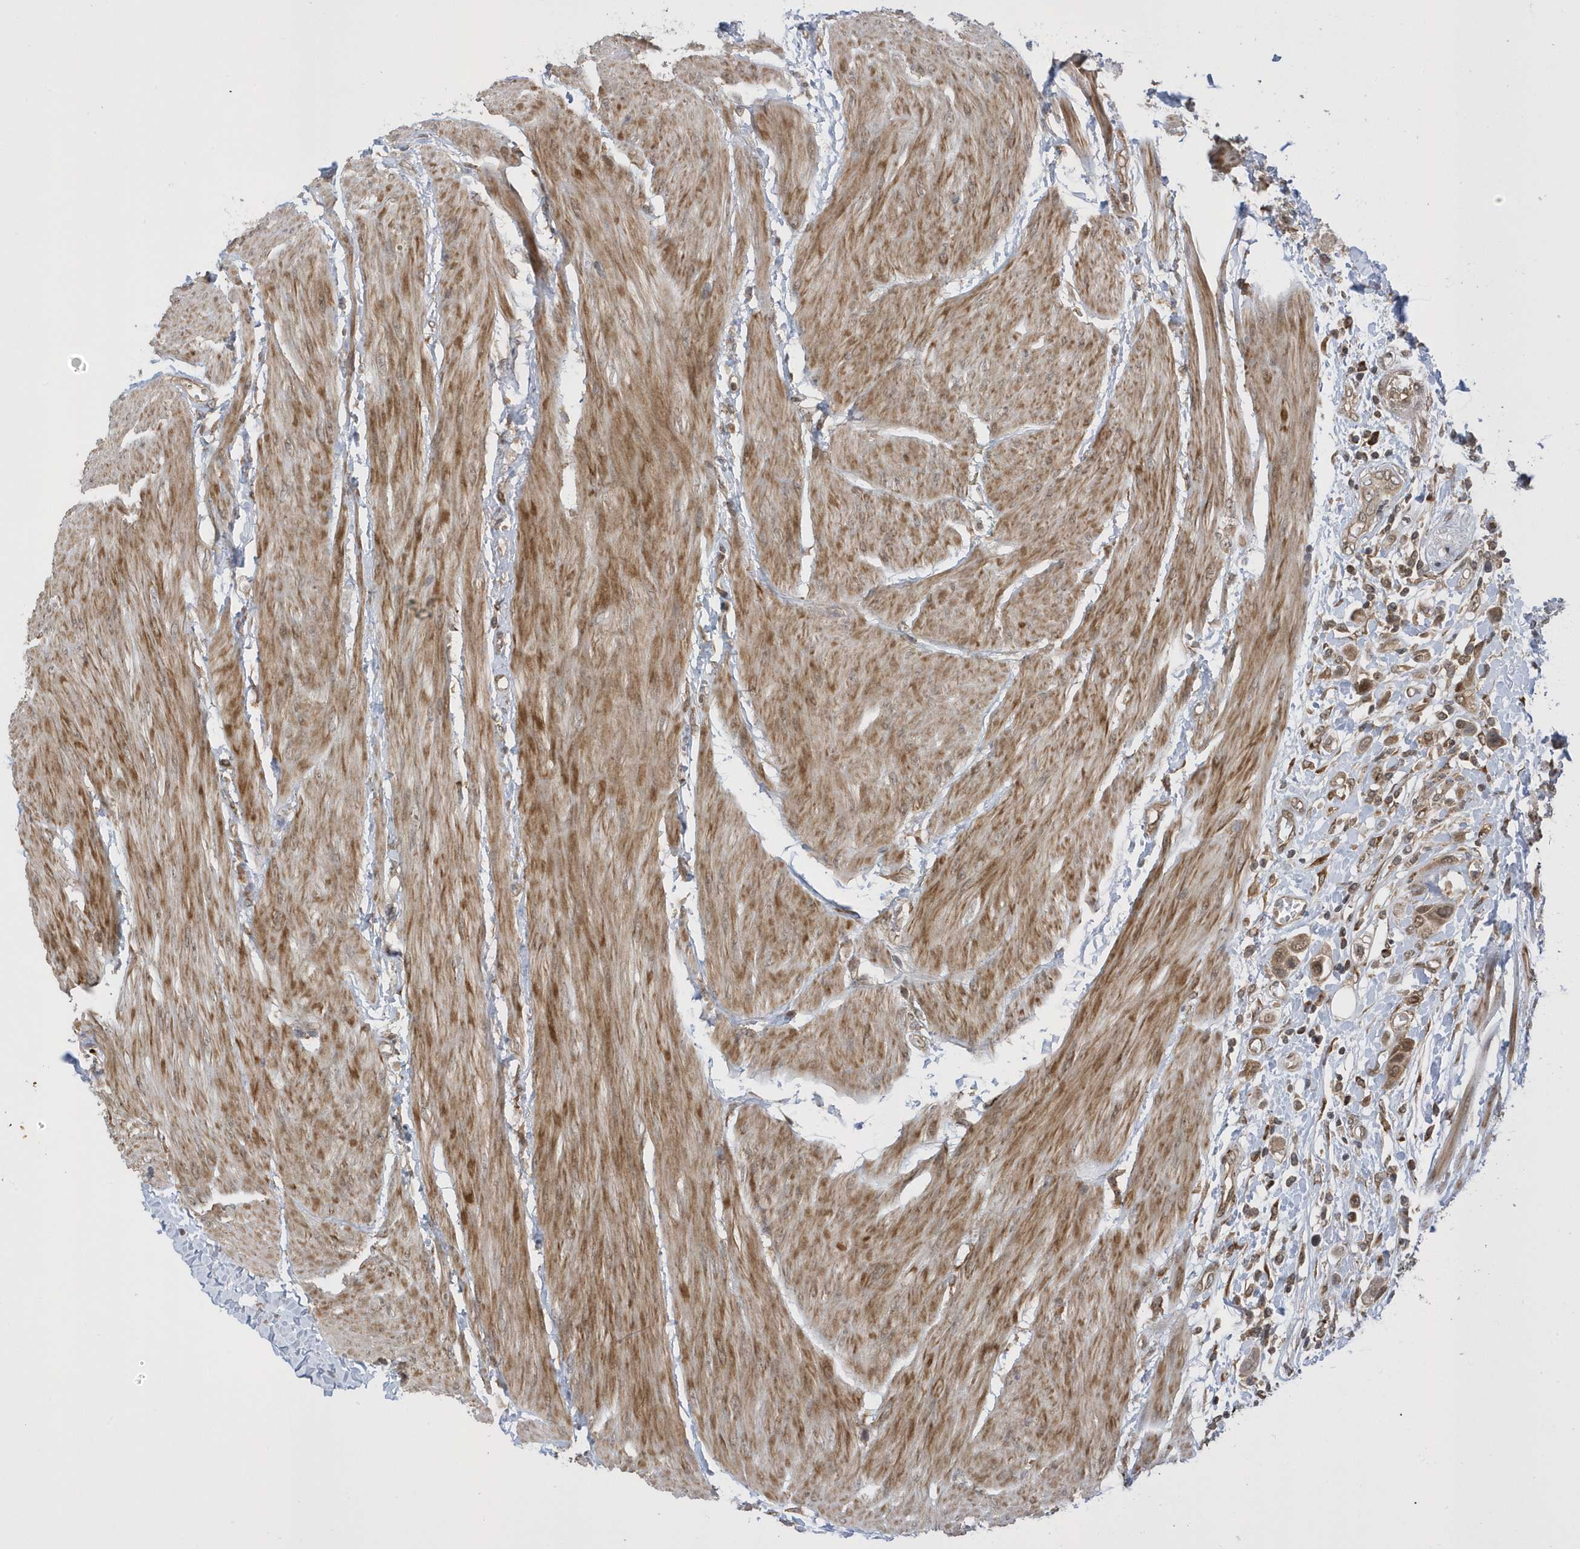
{"staining": {"intensity": "moderate", "quantity": ">75%", "location": "cytoplasmic/membranous,nuclear"}, "tissue": "urothelial cancer", "cell_type": "Tumor cells", "image_type": "cancer", "snomed": [{"axis": "morphology", "description": "Urothelial carcinoma, High grade"}, {"axis": "topography", "description": "Urinary bladder"}], "caption": "Protein staining of urothelial cancer tissue reveals moderate cytoplasmic/membranous and nuclear positivity in about >75% of tumor cells. Using DAB (brown) and hematoxylin (blue) stains, captured at high magnification using brightfield microscopy.", "gene": "METTL21A", "patient": {"sex": "male", "age": 50}}